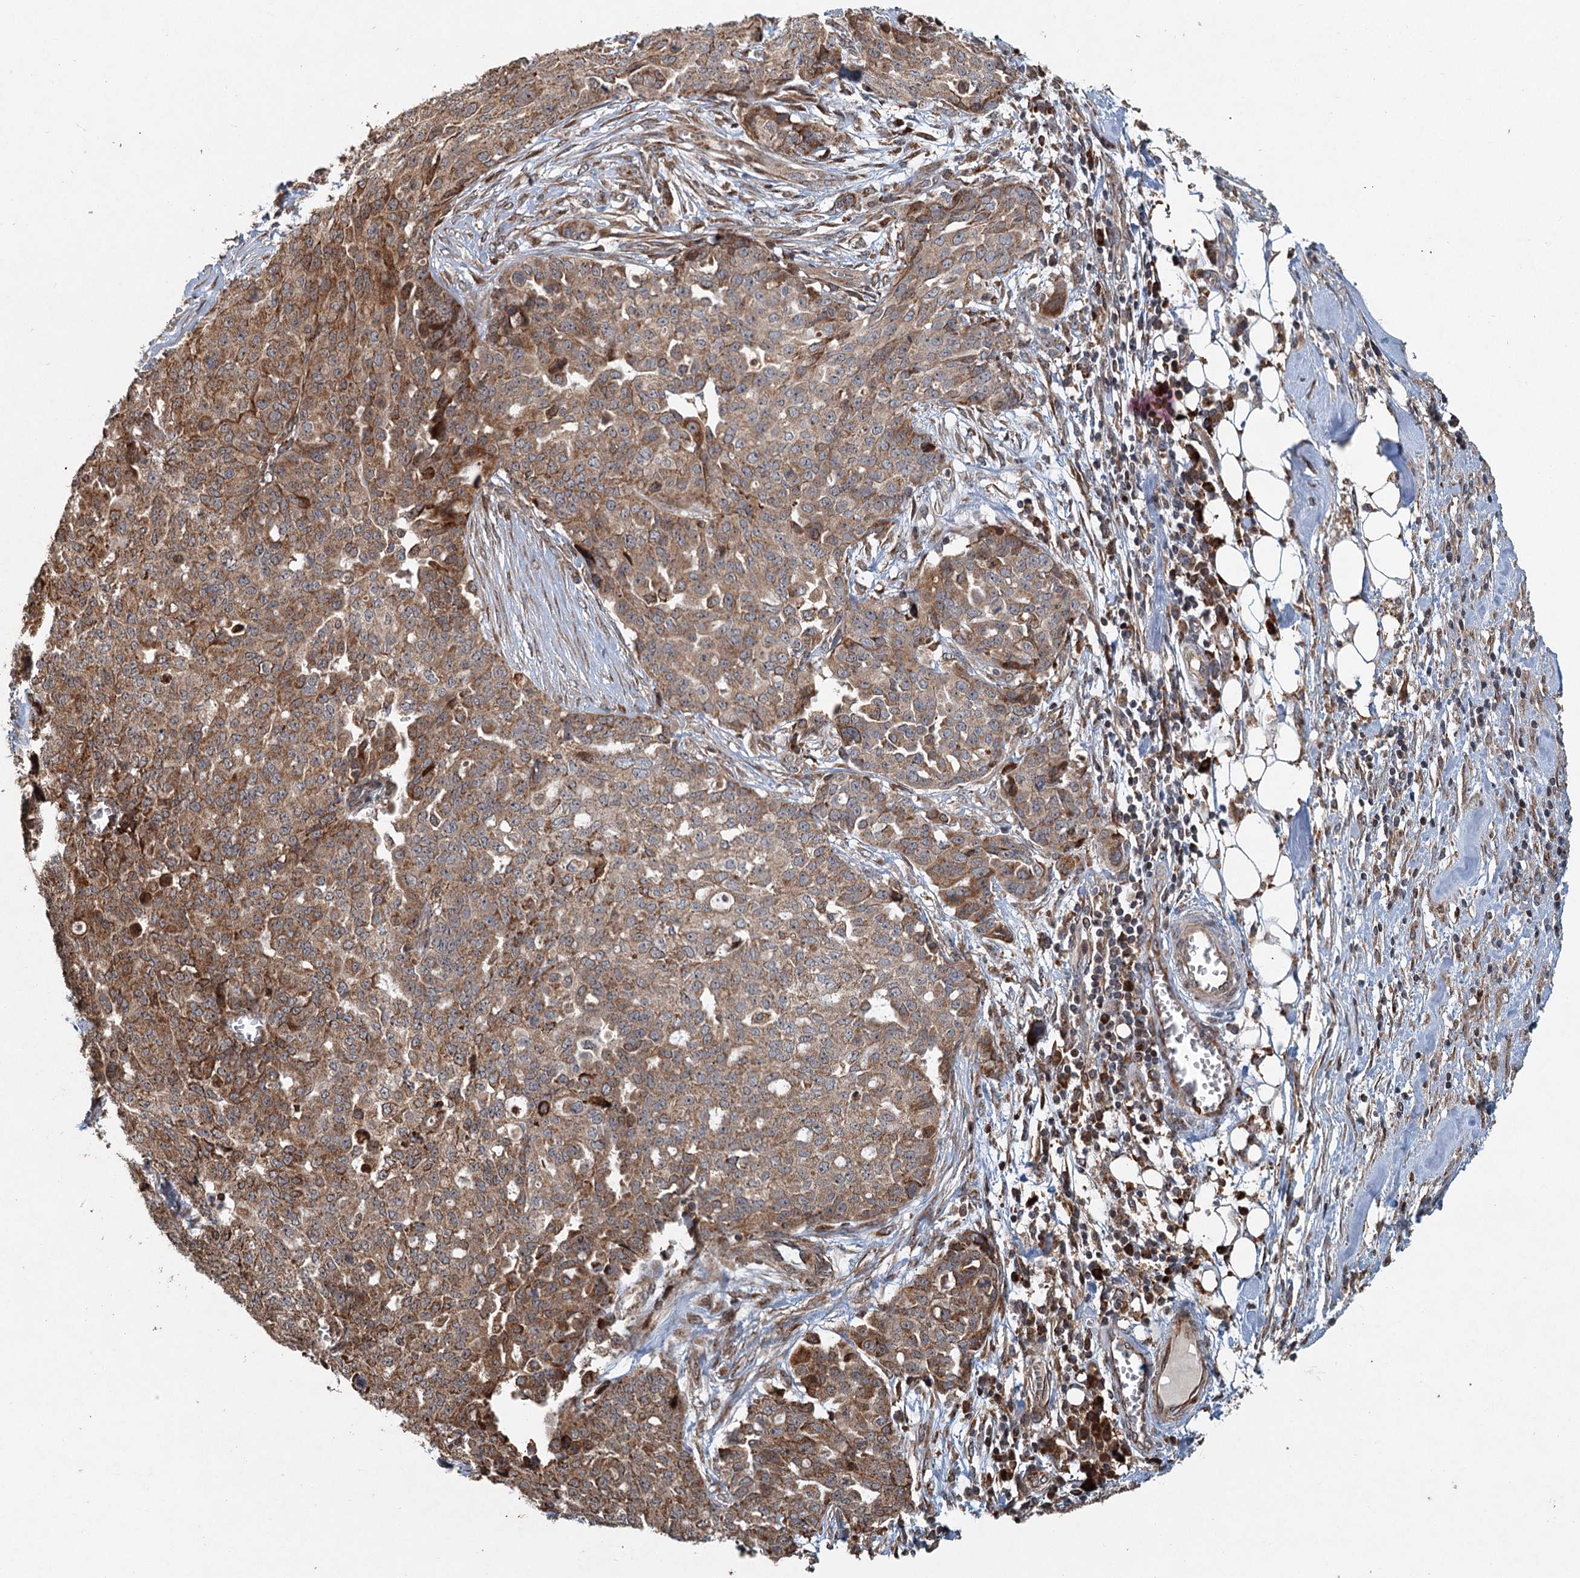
{"staining": {"intensity": "moderate", "quantity": ">75%", "location": "cytoplasmic/membranous"}, "tissue": "ovarian cancer", "cell_type": "Tumor cells", "image_type": "cancer", "snomed": [{"axis": "morphology", "description": "Cystadenocarcinoma, serous, NOS"}, {"axis": "topography", "description": "Soft tissue"}, {"axis": "topography", "description": "Ovary"}], "caption": "Tumor cells demonstrate medium levels of moderate cytoplasmic/membranous staining in approximately >75% of cells in human ovarian cancer.", "gene": "SRPX2", "patient": {"sex": "female", "age": 57}}